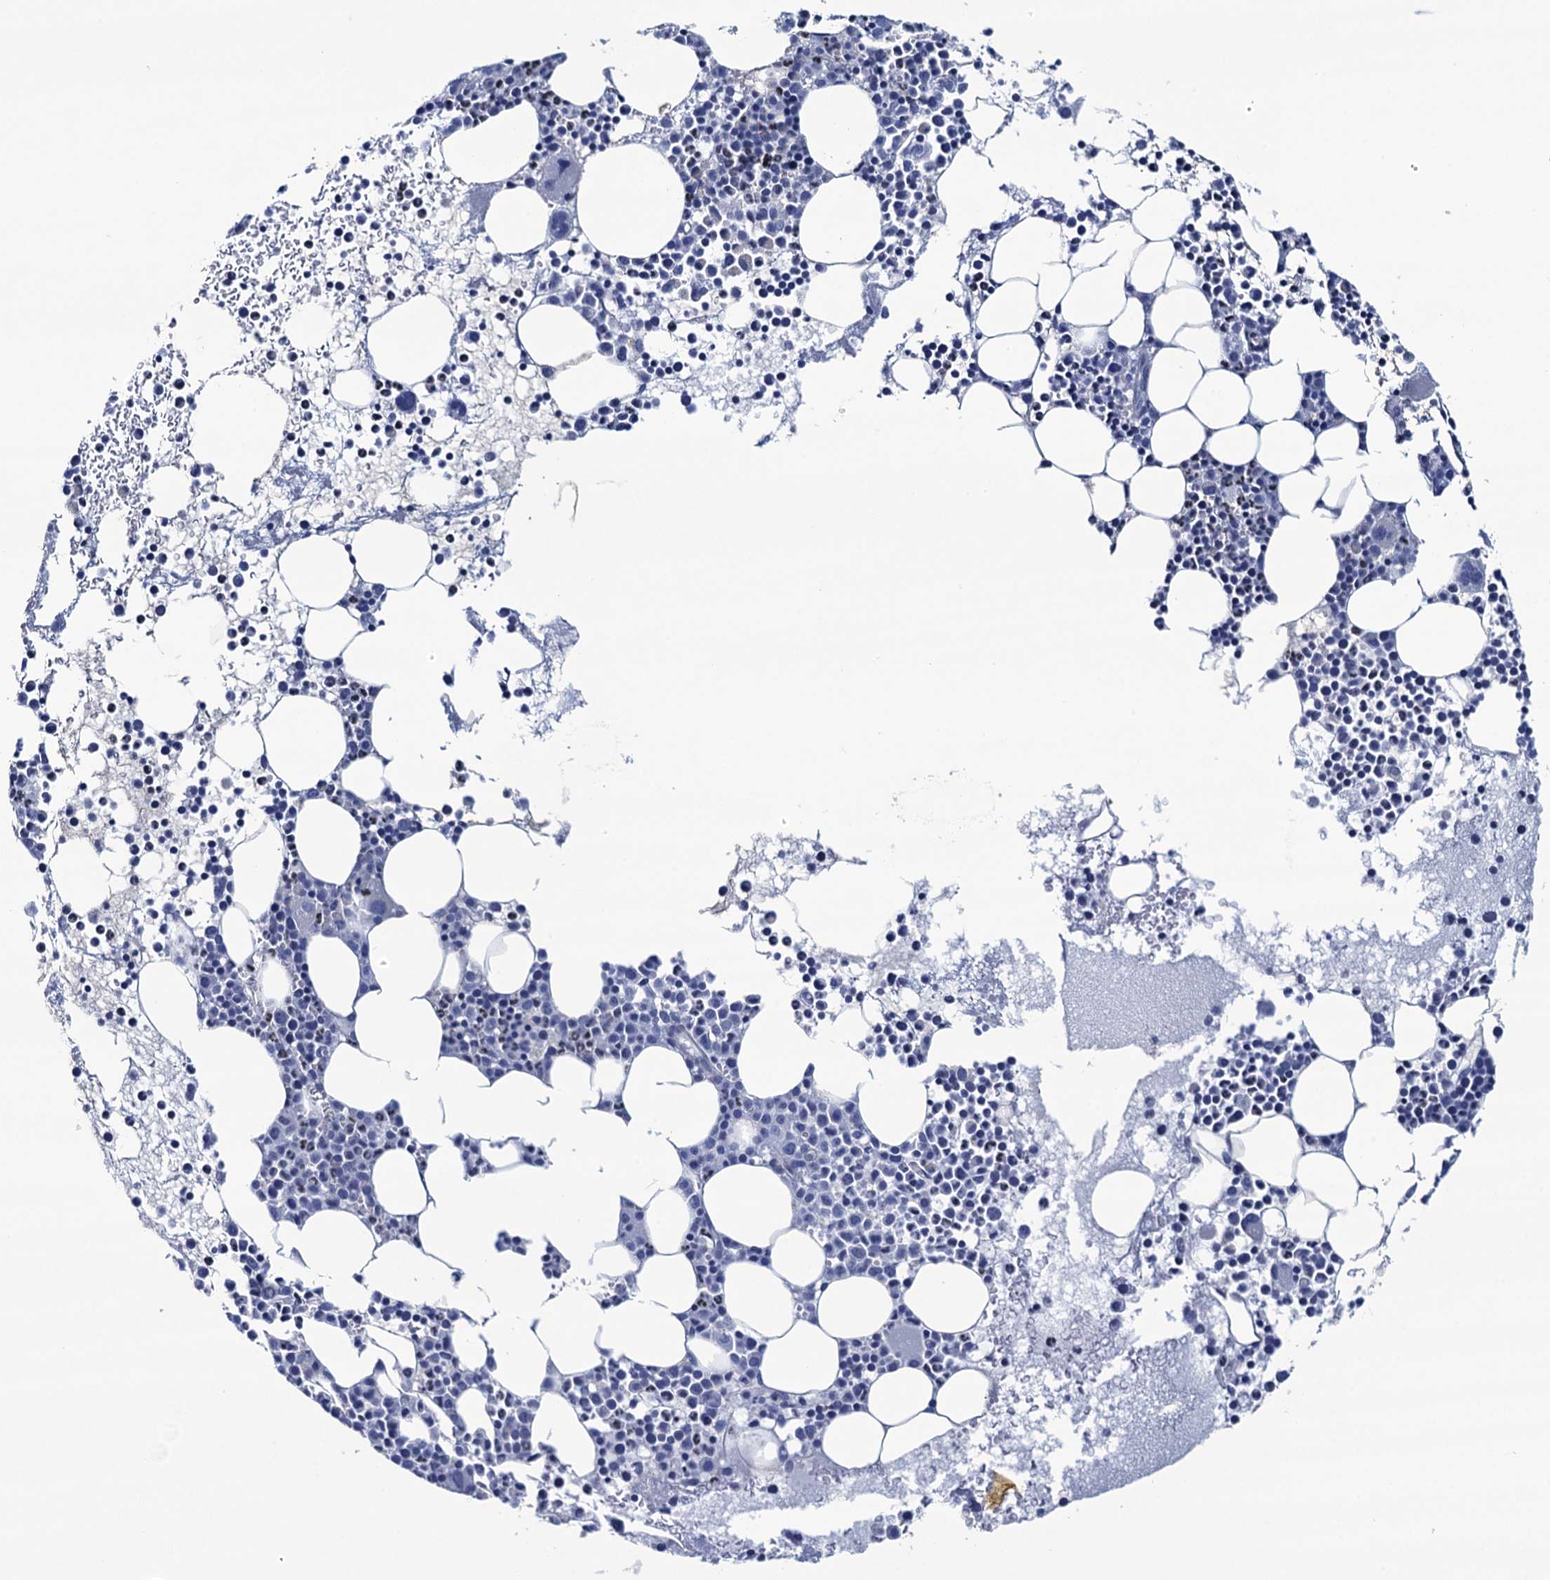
{"staining": {"intensity": "moderate", "quantity": "<25%", "location": "nuclear"}, "tissue": "bone marrow", "cell_type": "Hematopoietic cells", "image_type": "normal", "snomed": [{"axis": "morphology", "description": "Normal tissue, NOS"}, {"axis": "topography", "description": "Bone marrow"}], "caption": "About <25% of hematopoietic cells in unremarkable human bone marrow reveal moderate nuclear protein staining as visualized by brown immunohistochemical staining.", "gene": "RHCG", "patient": {"sex": "female", "age": 76}}